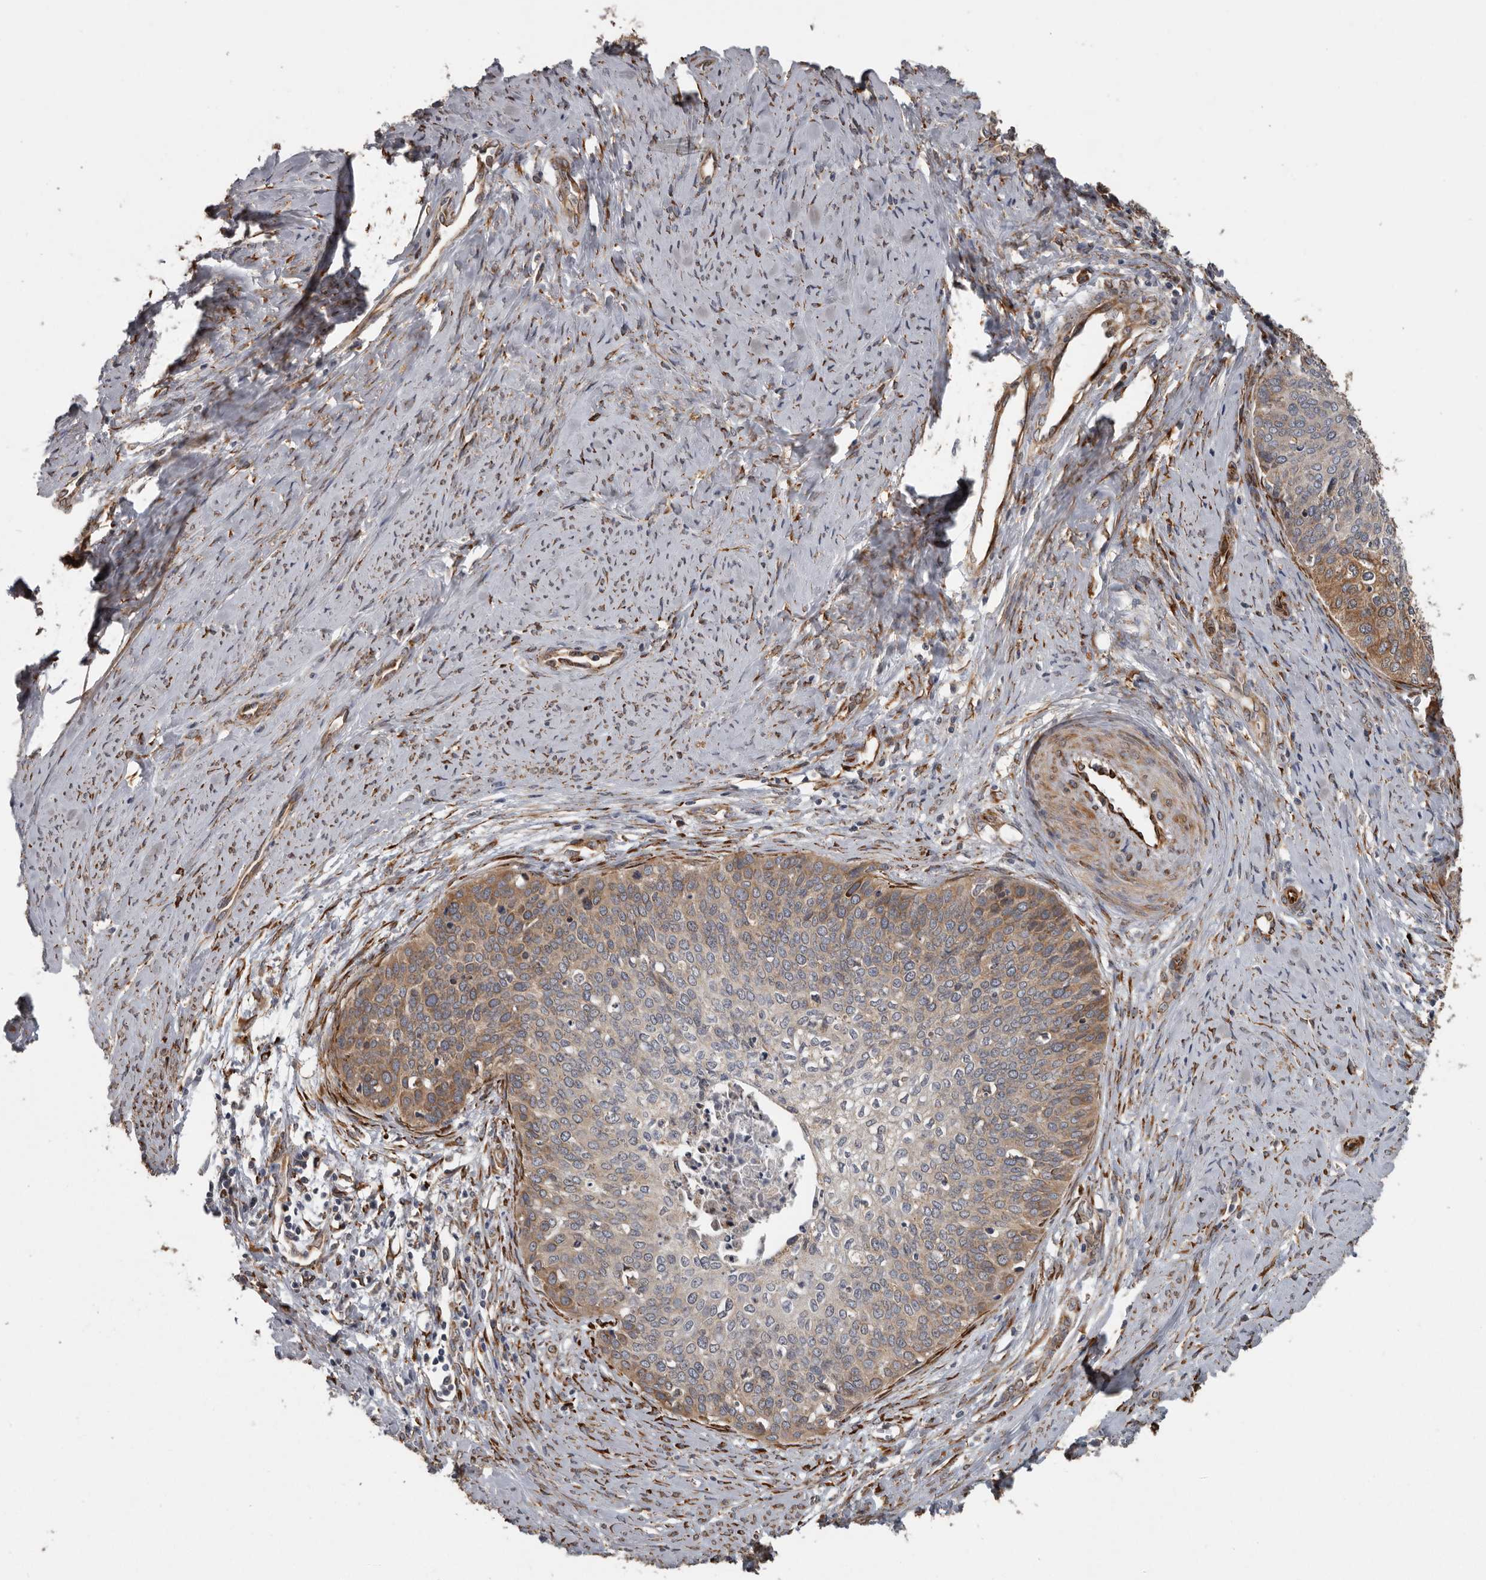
{"staining": {"intensity": "moderate", "quantity": "25%-75%", "location": "cytoplasmic/membranous"}, "tissue": "cervical cancer", "cell_type": "Tumor cells", "image_type": "cancer", "snomed": [{"axis": "morphology", "description": "Squamous cell carcinoma, NOS"}, {"axis": "topography", "description": "Cervix"}], "caption": "A micrograph of human squamous cell carcinoma (cervical) stained for a protein reveals moderate cytoplasmic/membranous brown staining in tumor cells. (Brightfield microscopy of DAB IHC at high magnification).", "gene": "CEP350", "patient": {"sex": "female", "age": 37}}